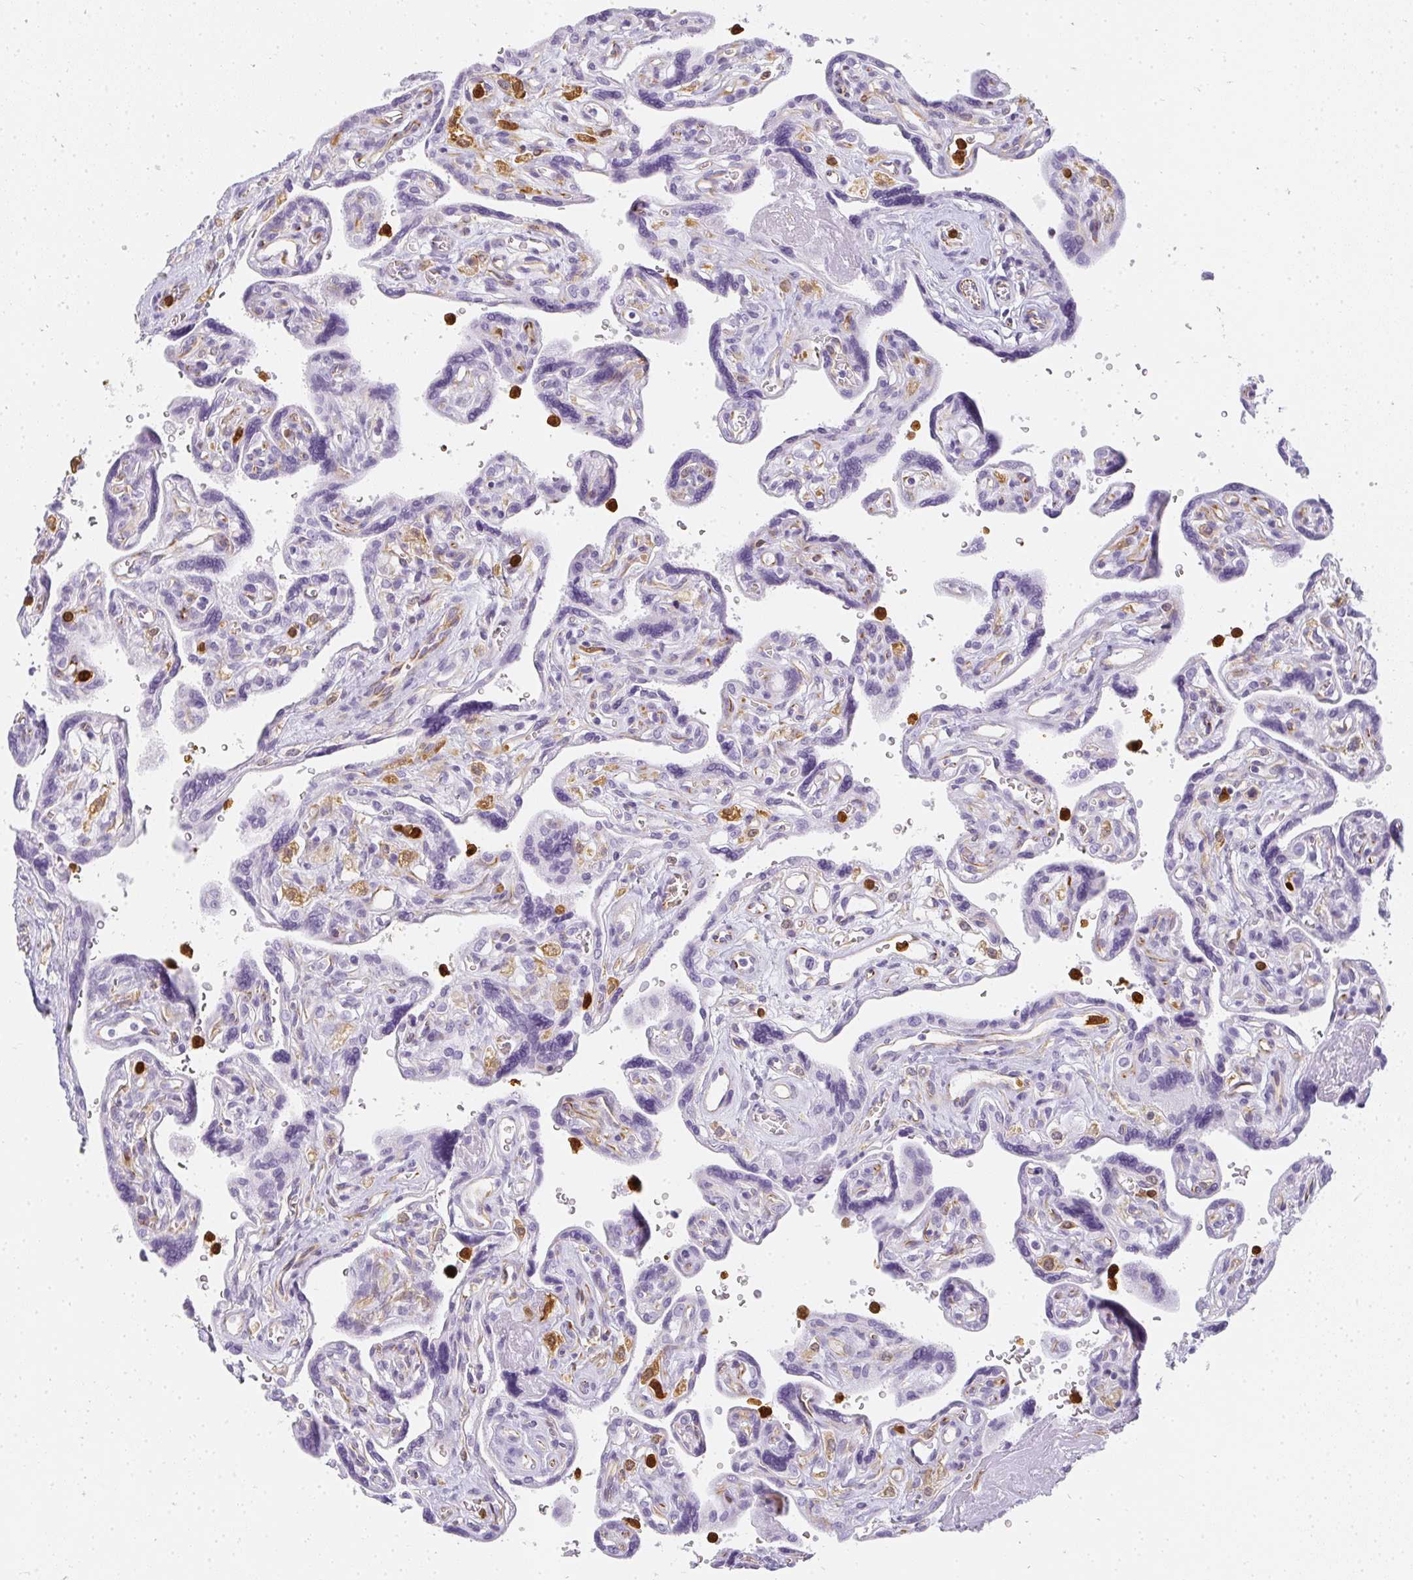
{"staining": {"intensity": "weak", "quantity": "<25%", "location": "cytoplasmic/membranous"}, "tissue": "placenta", "cell_type": "Decidual cells", "image_type": "normal", "snomed": [{"axis": "morphology", "description": "Normal tissue, NOS"}, {"axis": "topography", "description": "Placenta"}], "caption": "Protein analysis of unremarkable placenta exhibits no significant expression in decidual cells. (DAB (3,3'-diaminobenzidine) immunohistochemistry, high magnification).", "gene": "HK3", "patient": {"sex": "female", "age": 39}}